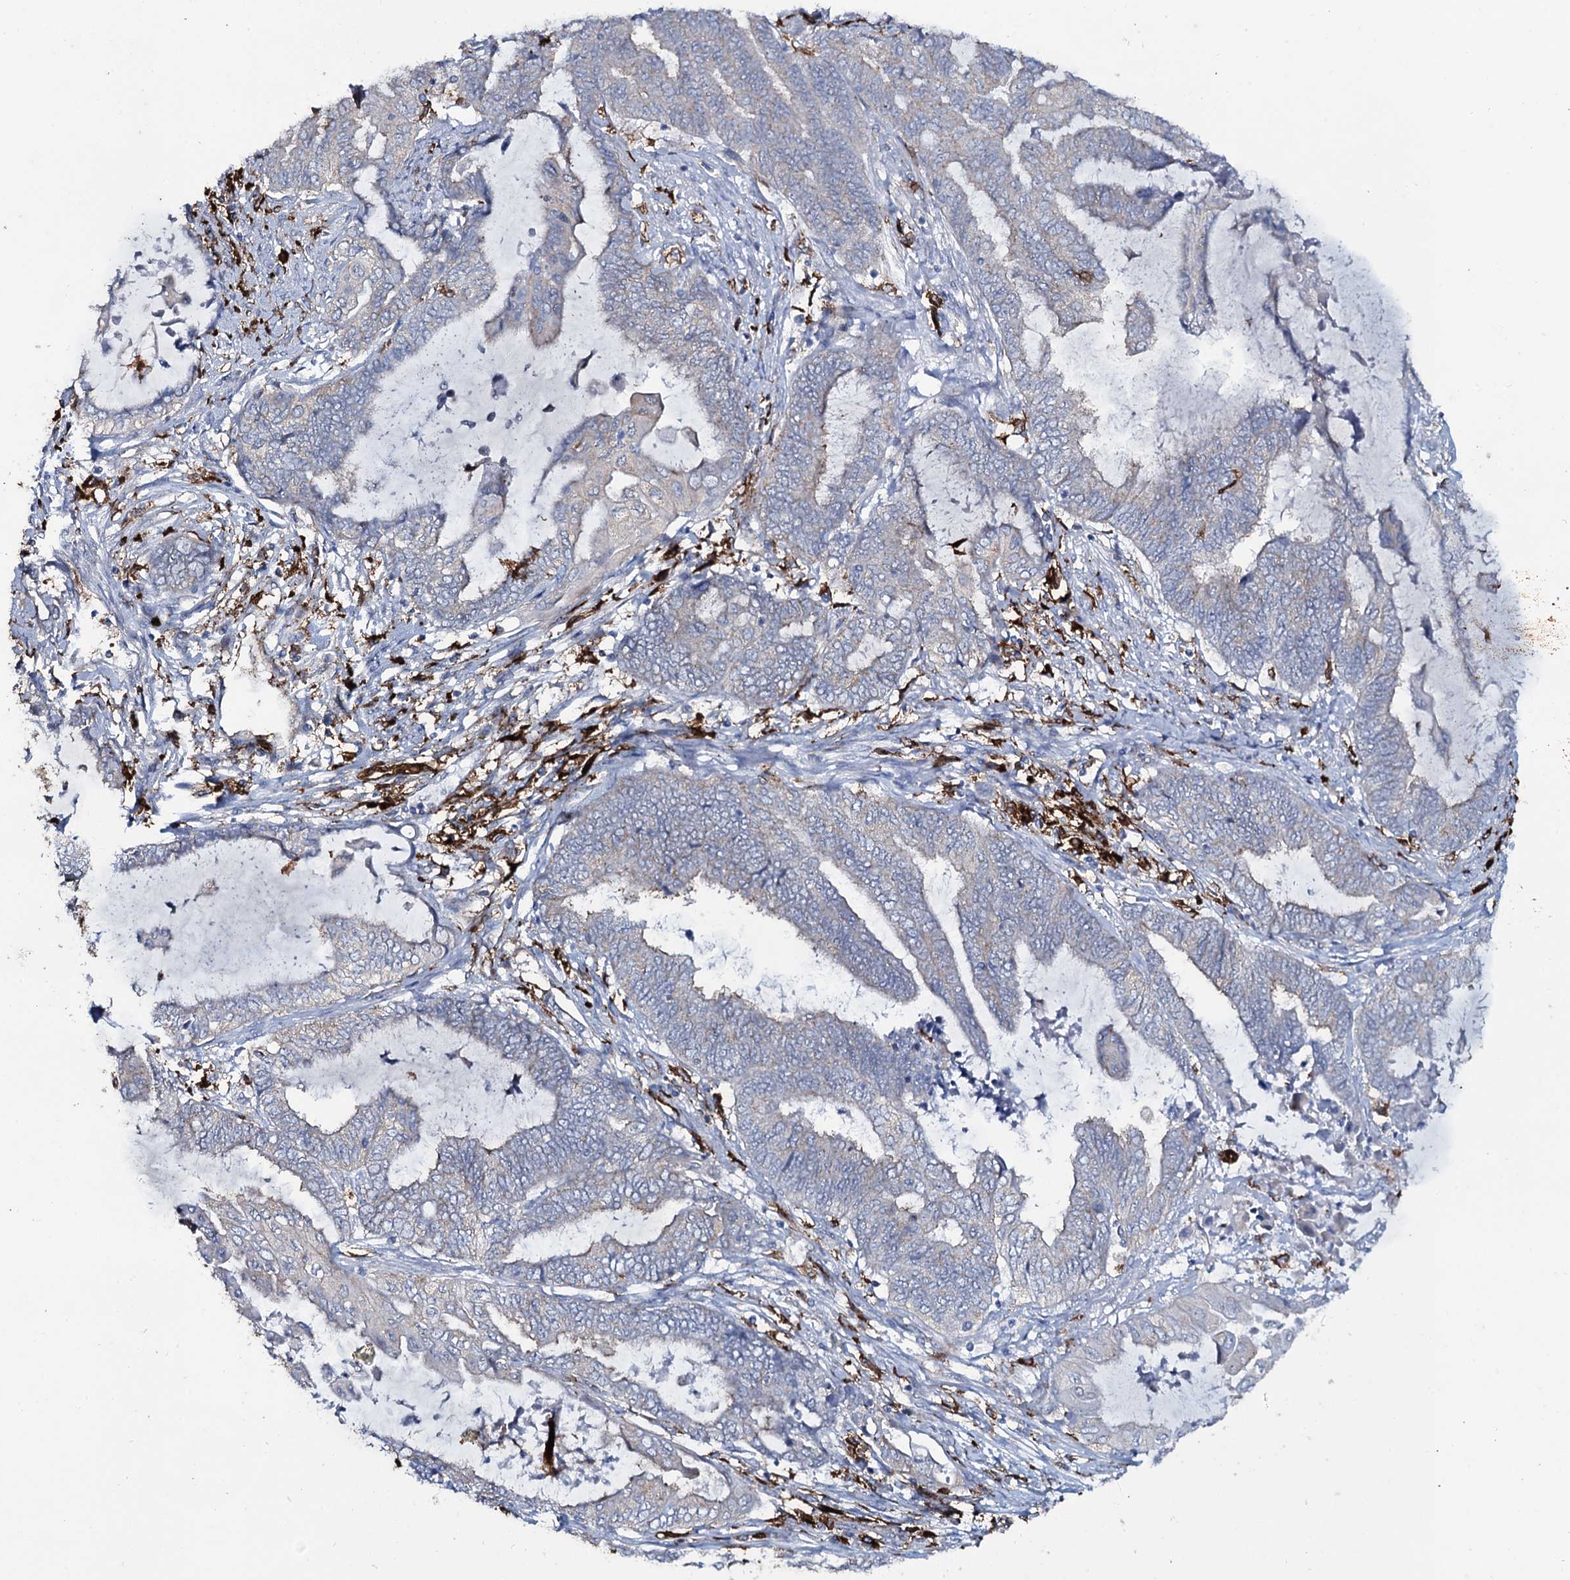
{"staining": {"intensity": "negative", "quantity": "none", "location": "none"}, "tissue": "endometrial cancer", "cell_type": "Tumor cells", "image_type": "cancer", "snomed": [{"axis": "morphology", "description": "Adenocarcinoma, NOS"}, {"axis": "topography", "description": "Uterus"}, {"axis": "topography", "description": "Endometrium"}], "caption": "A histopathology image of human endometrial cancer is negative for staining in tumor cells.", "gene": "OSBPL2", "patient": {"sex": "female", "age": 70}}